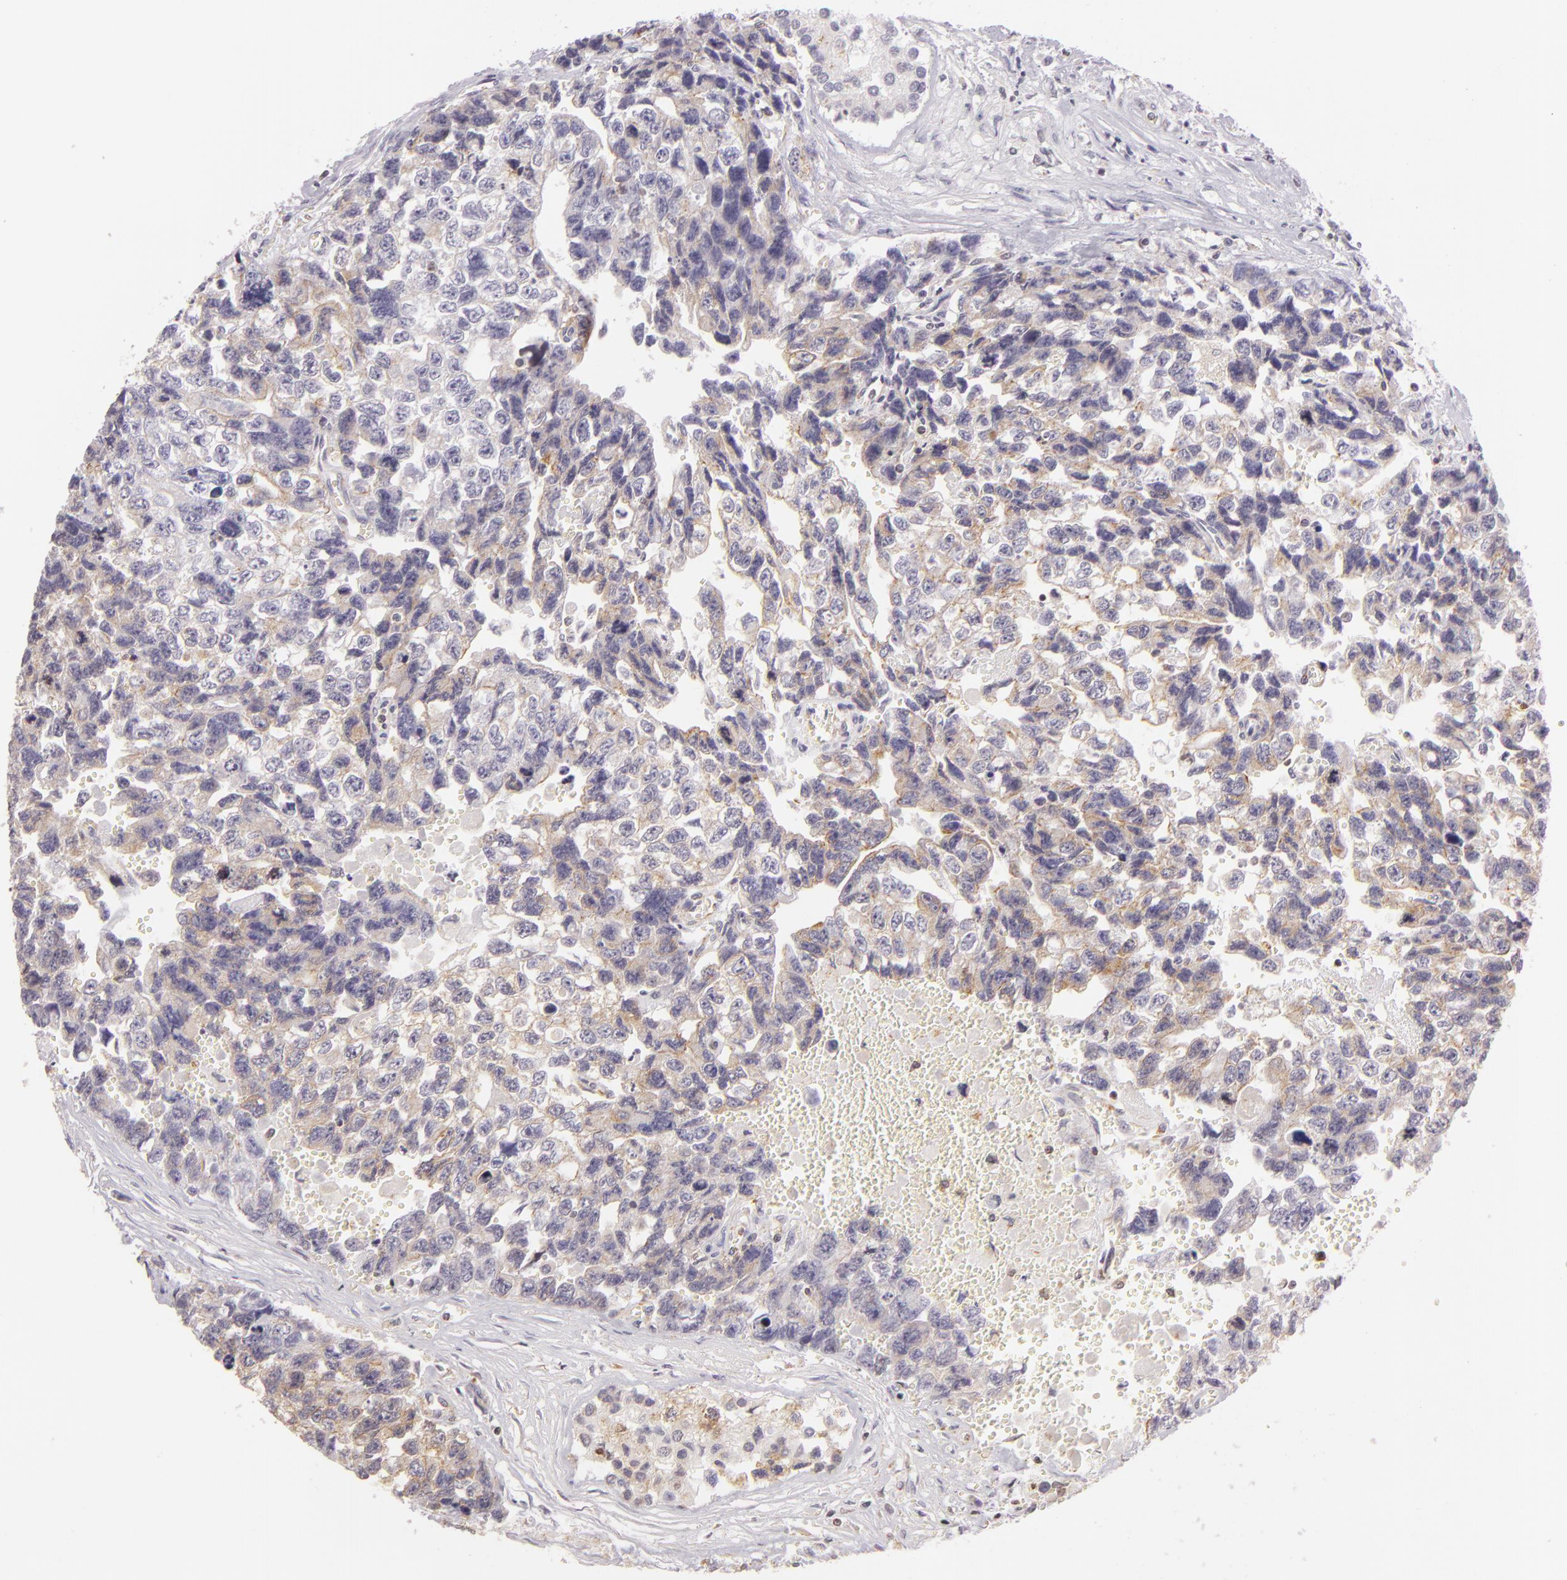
{"staining": {"intensity": "weak", "quantity": "25%-75%", "location": "cytoplasmic/membranous"}, "tissue": "testis cancer", "cell_type": "Tumor cells", "image_type": "cancer", "snomed": [{"axis": "morphology", "description": "Carcinoma, Embryonal, NOS"}, {"axis": "topography", "description": "Testis"}], "caption": "This is an image of immunohistochemistry staining of testis cancer (embryonal carcinoma), which shows weak staining in the cytoplasmic/membranous of tumor cells.", "gene": "IMPDH1", "patient": {"sex": "male", "age": 31}}